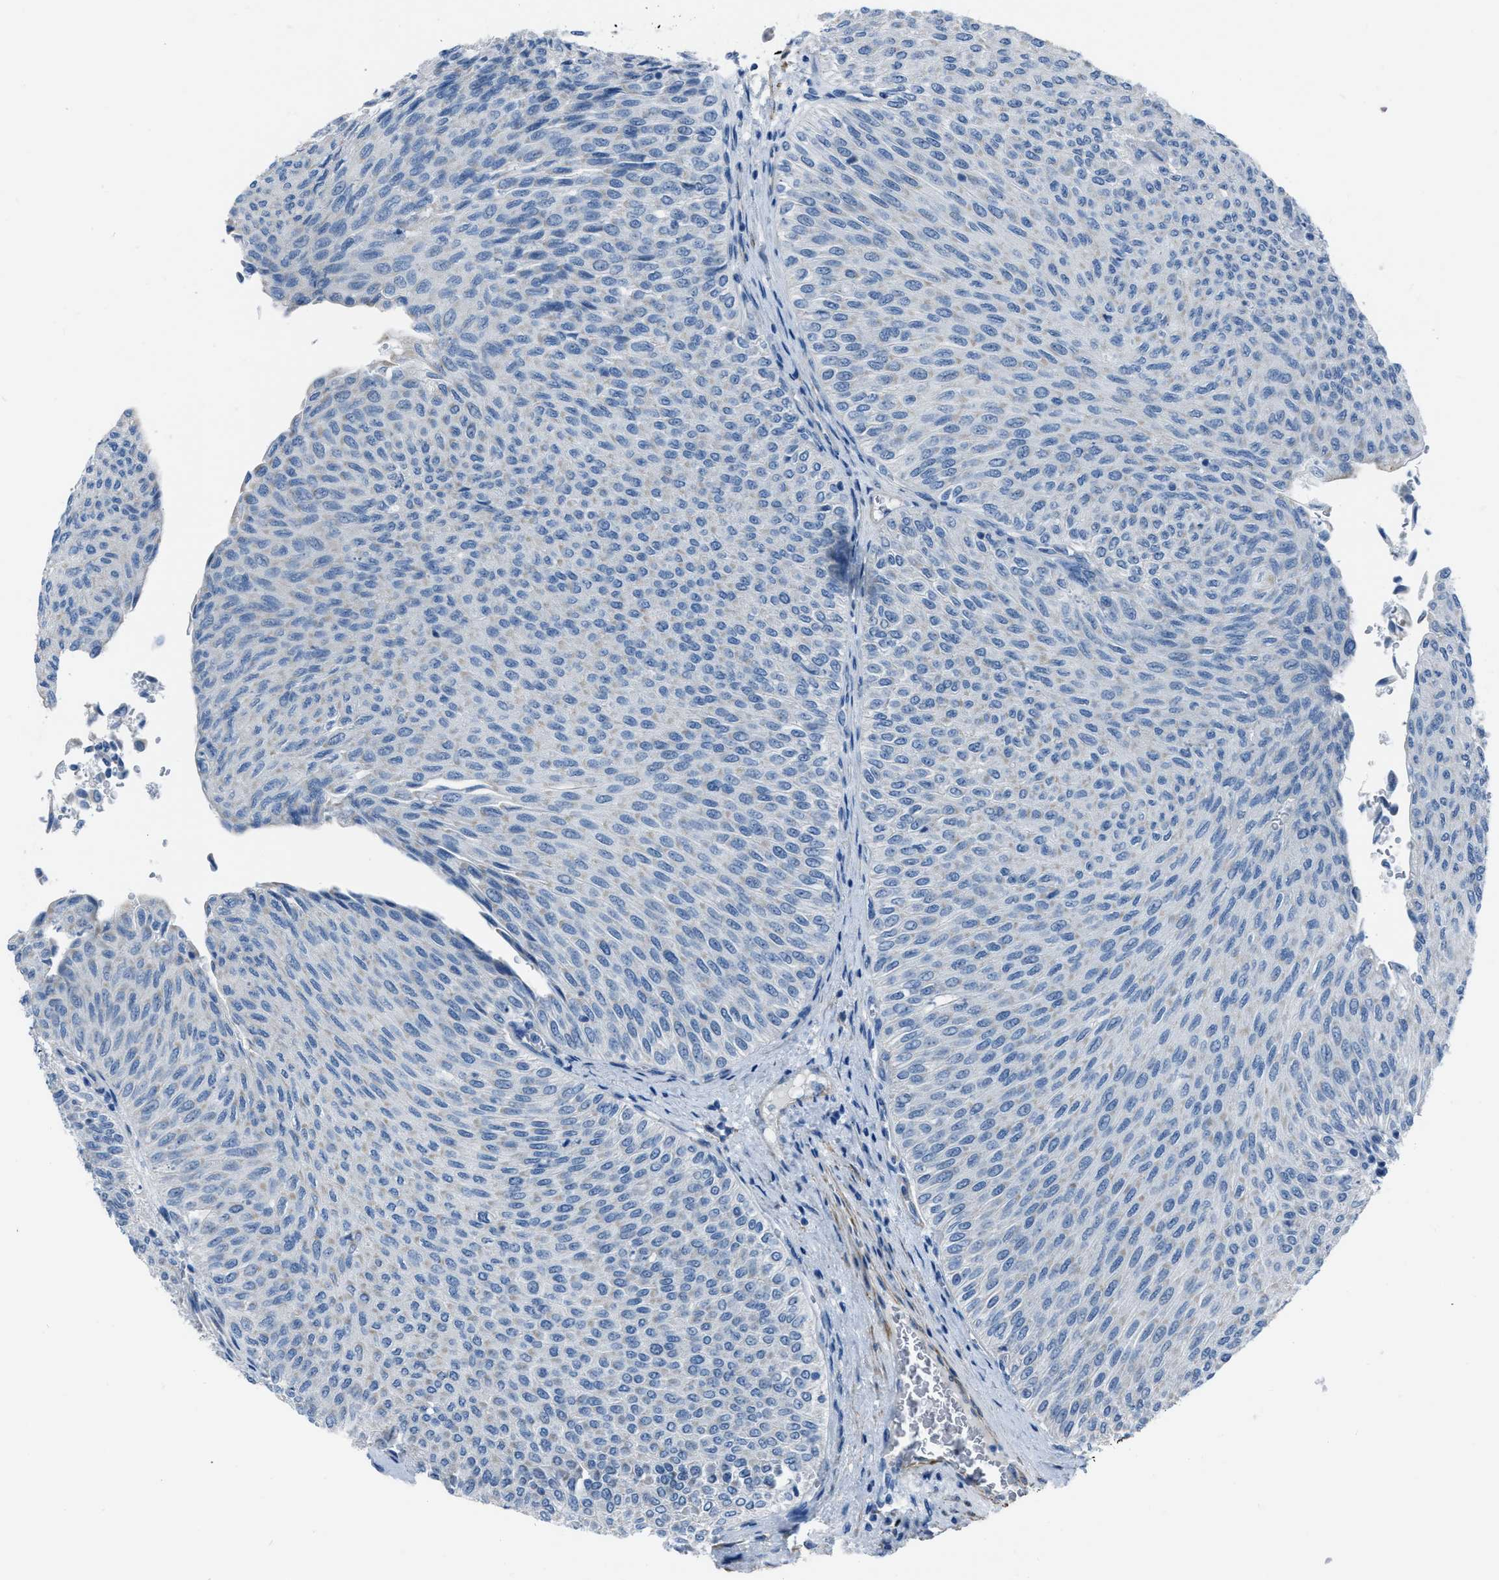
{"staining": {"intensity": "negative", "quantity": "none", "location": "none"}, "tissue": "urothelial cancer", "cell_type": "Tumor cells", "image_type": "cancer", "snomed": [{"axis": "morphology", "description": "Urothelial carcinoma, Low grade"}, {"axis": "topography", "description": "Urinary bladder"}], "caption": "Histopathology image shows no protein expression in tumor cells of urothelial cancer tissue. (Immunohistochemistry, brightfield microscopy, high magnification).", "gene": "SPATC1L", "patient": {"sex": "male", "age": 78}}